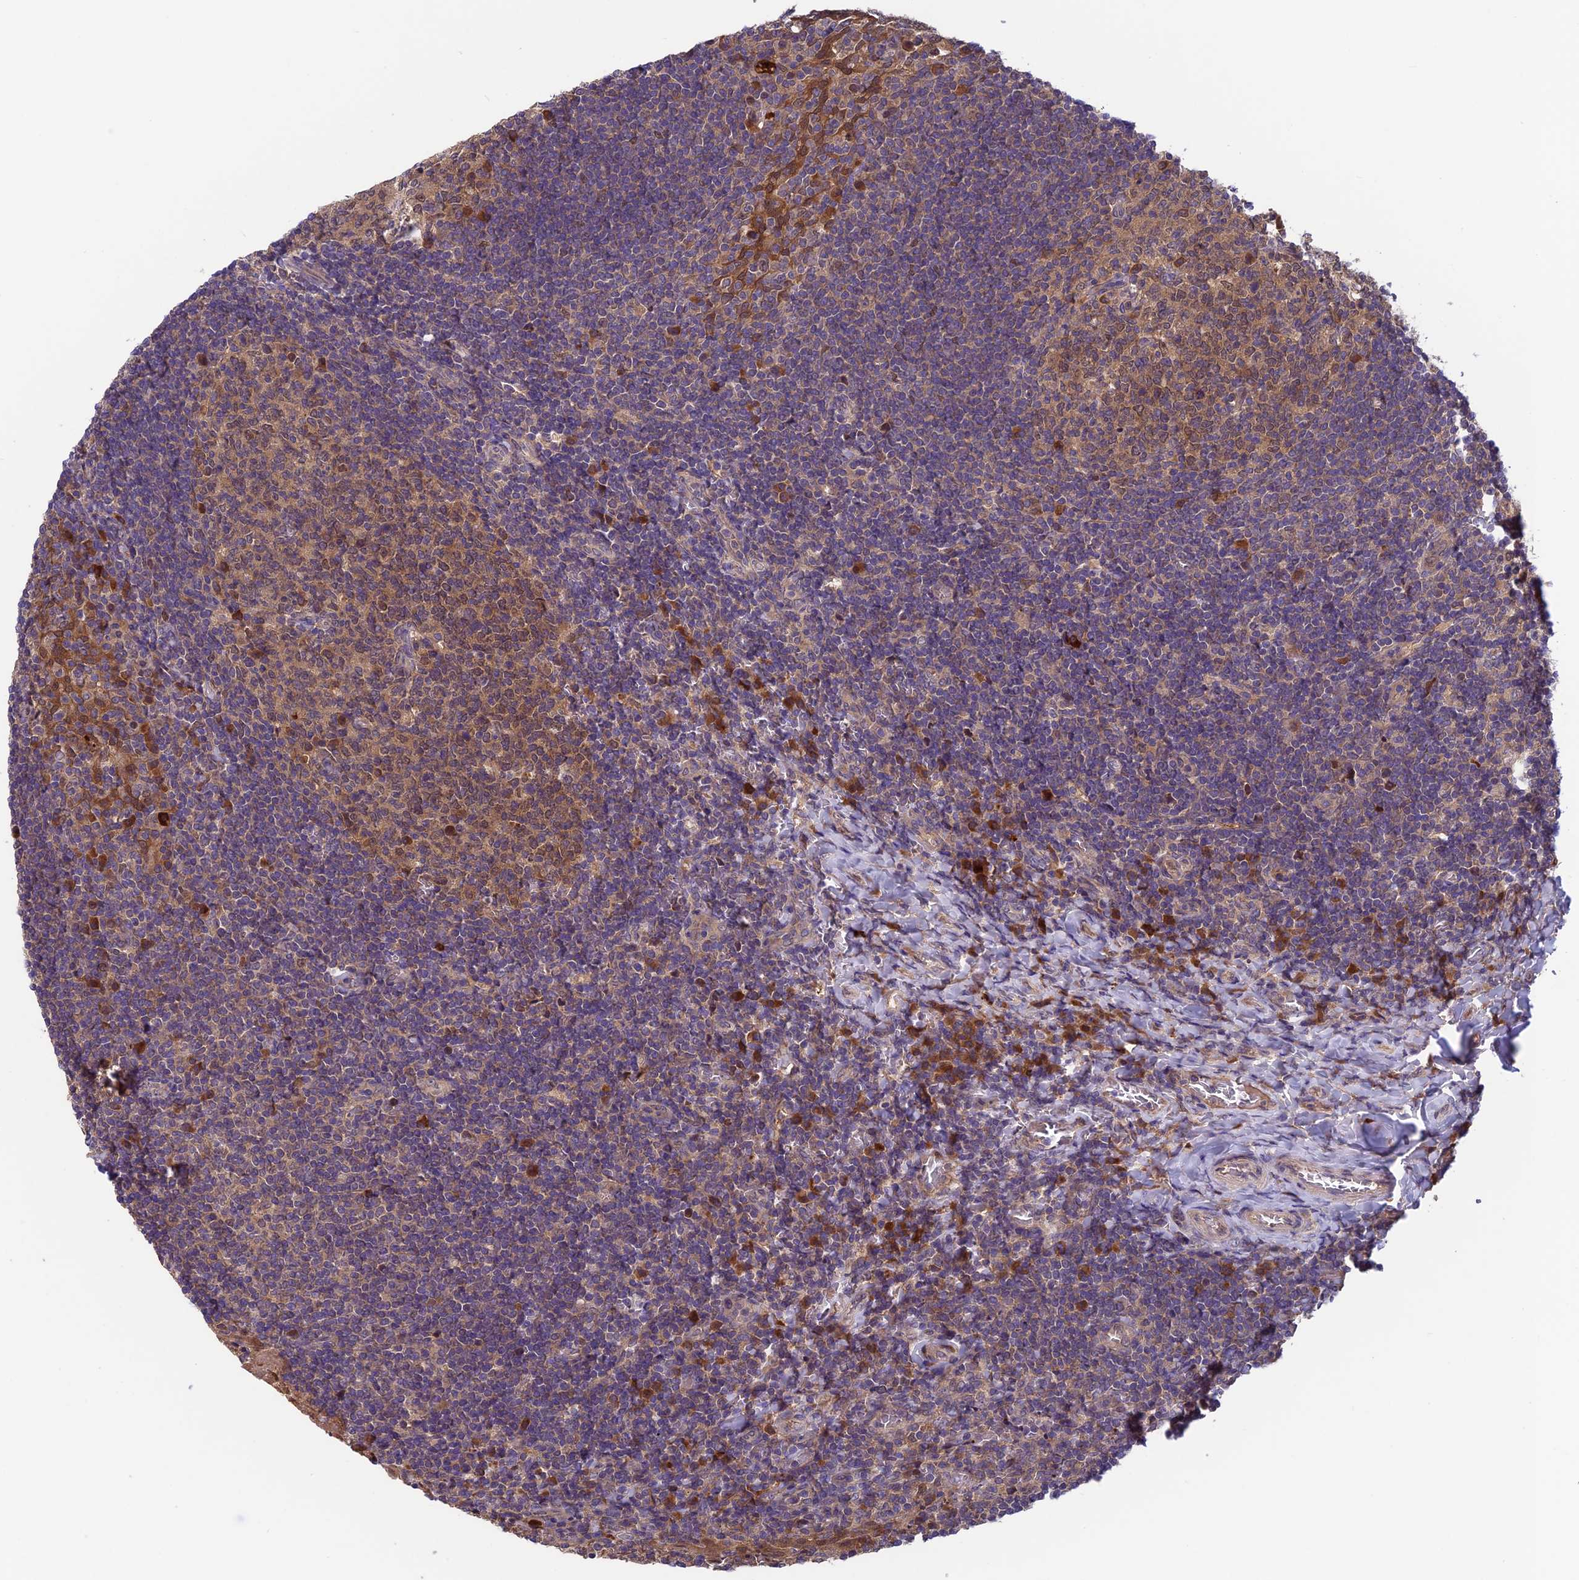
{"staining": {"intensity": "strong", "quantity": "<25%", "location": "cytoplasmic/membranous"}, "tissue": "tonsil", "cell_type": "Germinal center cells", "image_type": "normal", "snomed": [{"axis": "morphology", "description": "Normal tissue, NOS"}, {"axis": "topography", "description": "Tonsil"}], "caption": "This image shows normal tonsil stained with immunohistochemistry (IHC) to label a protein in brown. The cytoplasmic/membranous of germinal center cells show strong positivity for the protein. Nuclei are counter-stained blue.", "gene": "CCDC15", "patient": {"sex": "female", "age": 10}}